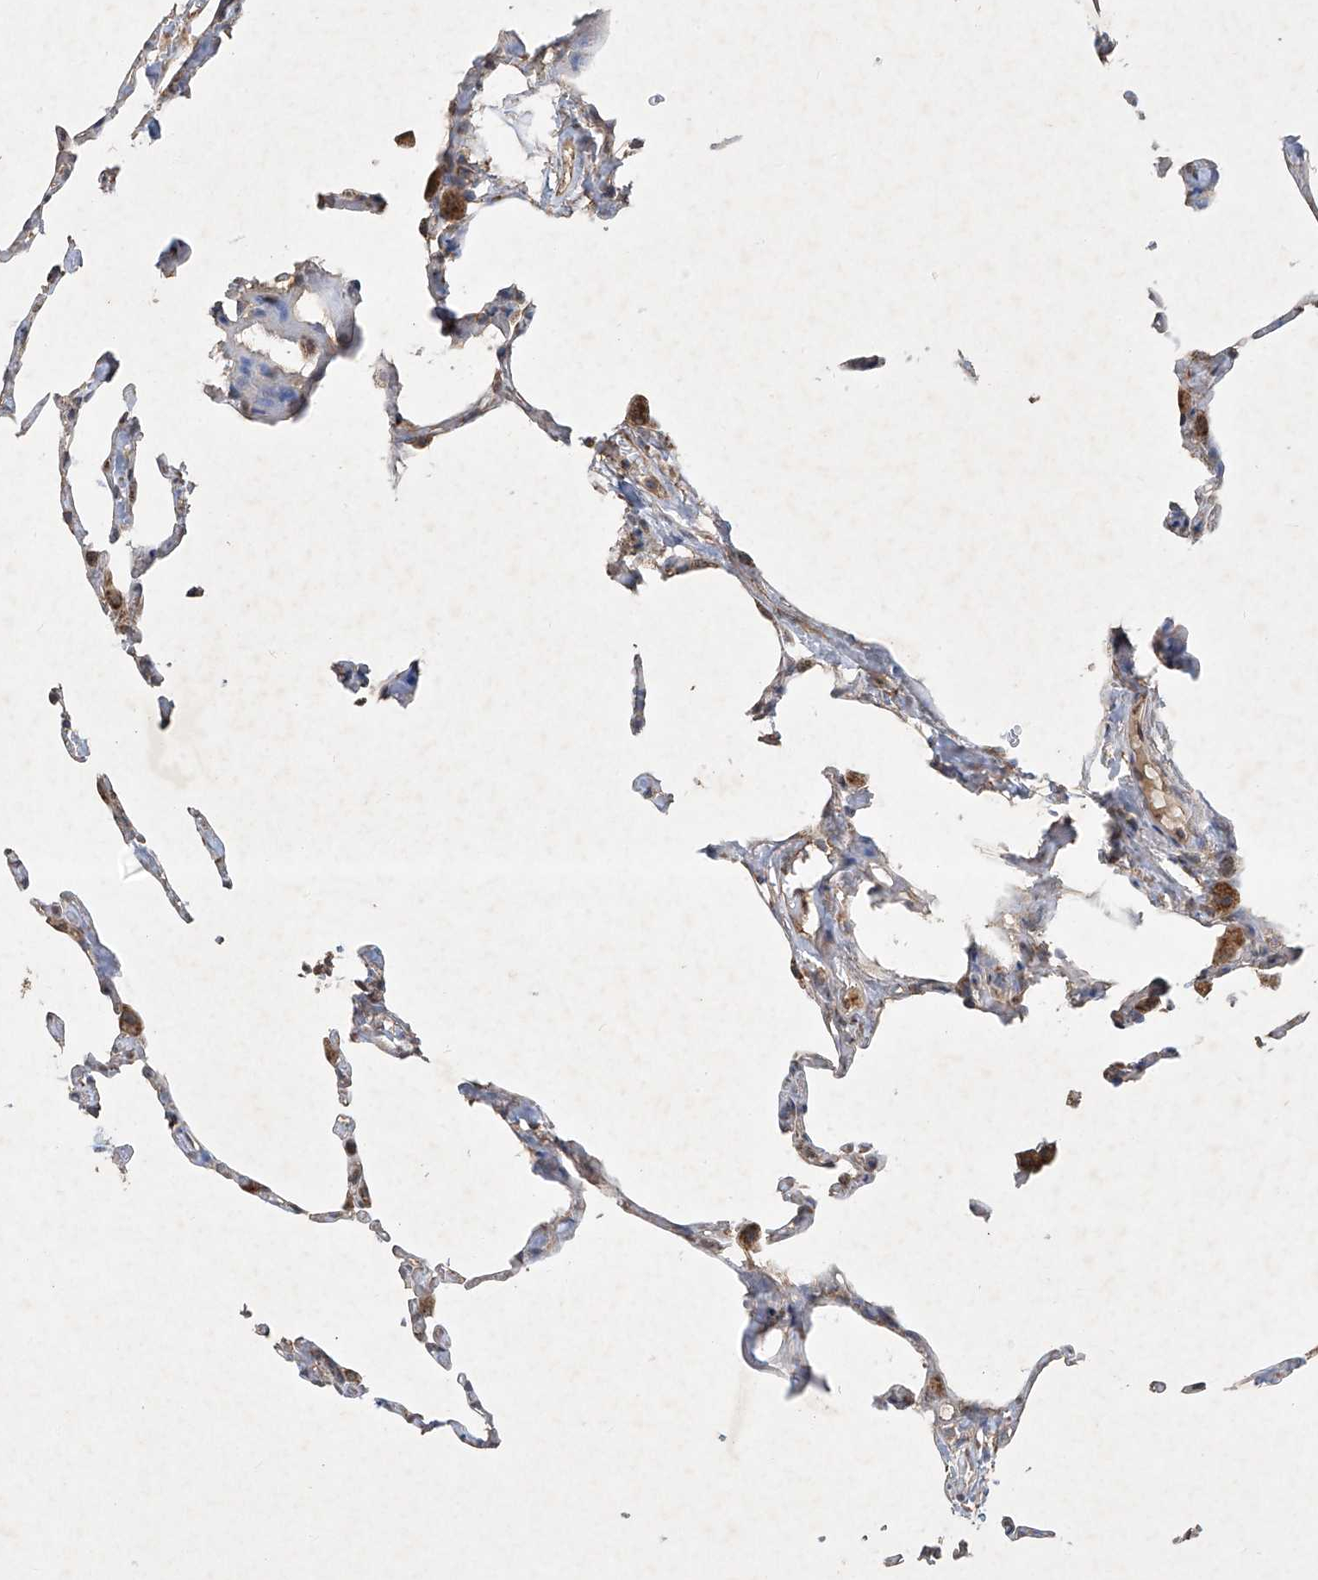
{"staining": {"intensity": "moderate", "quantity": "25%-75%", "location": "cytoplasmic/membranous"}, "tissue": "lung", "cell_type": "Alveolar cells", "image_type": "normal", "snomed": [{"axis": "morphology", "description": "Normal tissue, NOS"}, {"axis": "topography", "description": "Lung"}], "caption": "A brown stain highlights moderate cytoplasmic/membranous staining of a protein in alveolar cells of benign lung. The staining was performed using DAB to visualize the protein expression in brown, while the nuclei were stained in blue with hematoxylin (Magnification: 20x).", "gene": "UQCC1", "patient": {"sex": "male", "age": 65}}